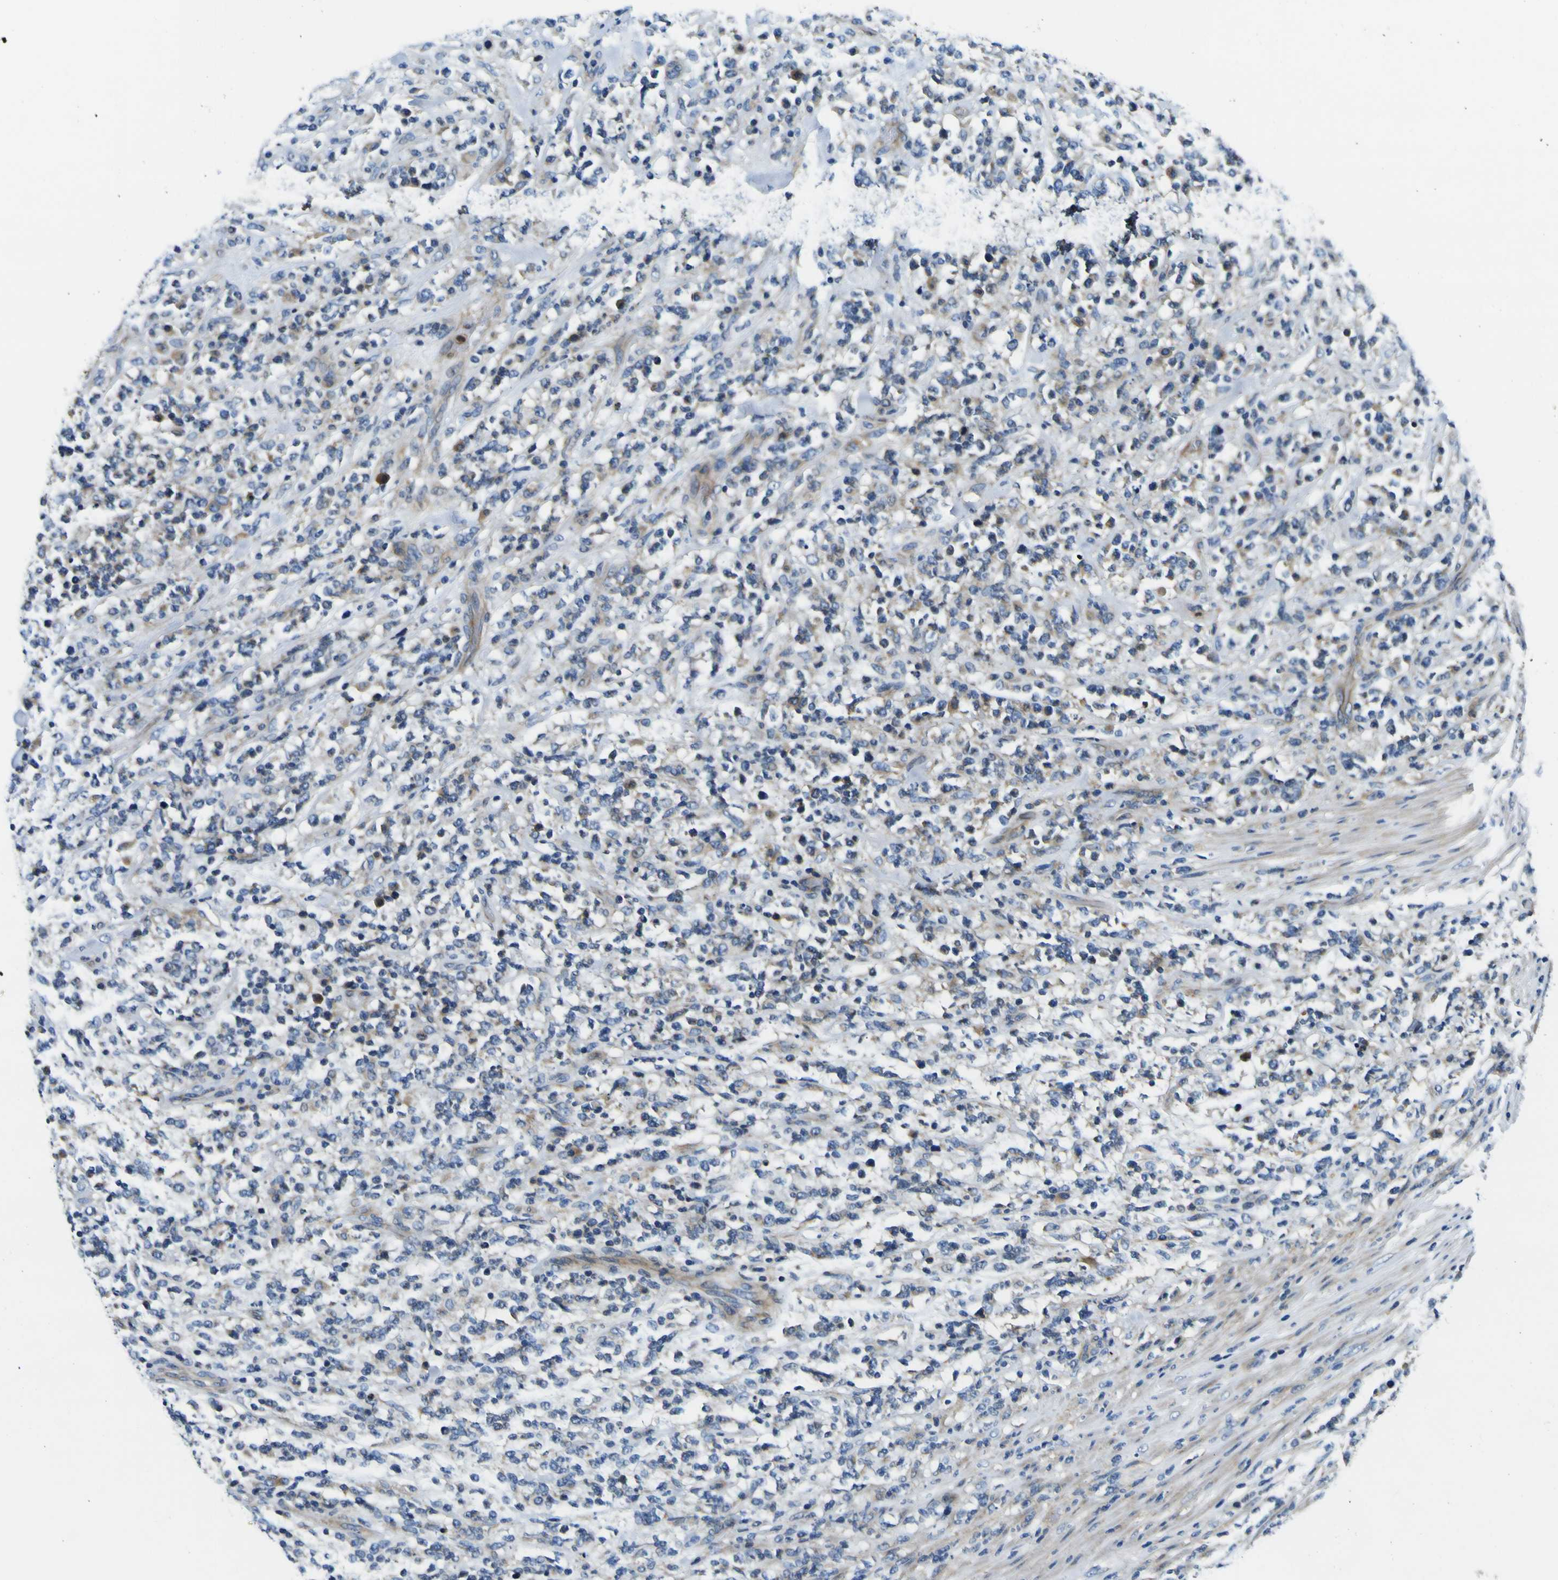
{"staining": {"intensity": "moderate", "quantity": "<25%", "location": "cytoplasmic/membranous"}, "tissue": "lymphoma", "cell_type": "Tumor cells", "image_type": "cancer", "snomed": [{"axis": "morphology", "description": "Malignant lymphoma, non-Hodgkin's type, High grade"}, {"axis": "topography", "description": "Soft tissue"}], "caption": "Immunohistochemical staining of human lymphoma displays low levels of moderate cytoplasmic/membranous protein positivity in about <25% of tumor cells.", "gene": "CLSTN1", "patient": {"sex": "male", "age": 18}}